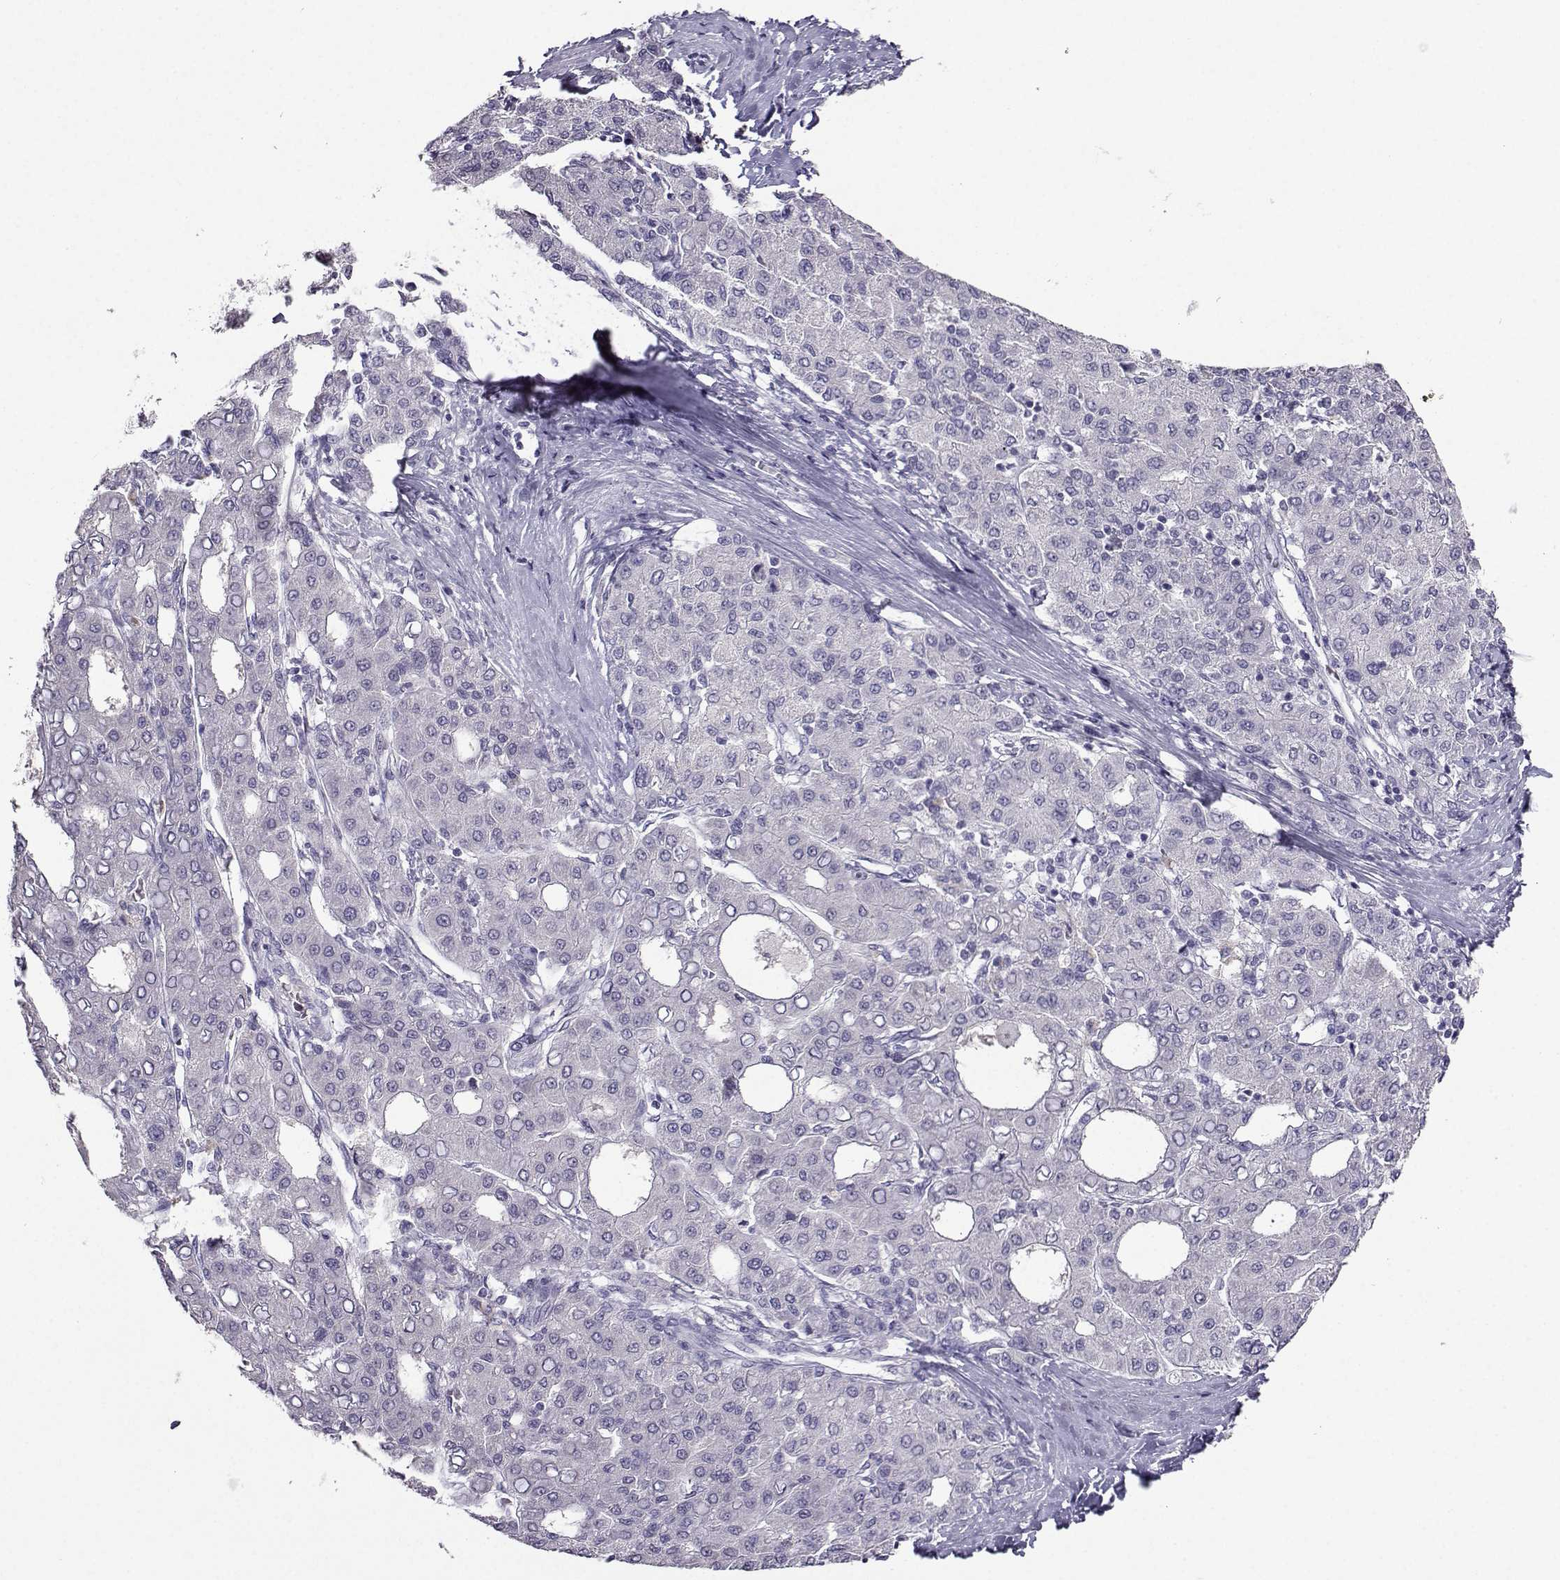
{"staining": {"intensity": "negative", "quantity": "none", "location": "none"}, "tissue": "liver cancer", "cell_type": "Tumor cells", "image_type": "cancer", "snomed": [{"axis": "morphology", "description": "Carcinoma, Hepatocellular, NOS"}, {"axis": "topography", "description": "Liver"}], "caption": "Immunohistochemistry (IHC) photomicrograph of neoplastic tissue: liver hepatocellular carcinoma stained with DAB (3,3'-diaminobenzidine) reveals no significant protein staining in tumor cells. (Brightfield microscopy of DAB immunohistochemistry at high magnification).", "gene": "CRYBB1", "patient": {"sex": "male", "age": 65}}